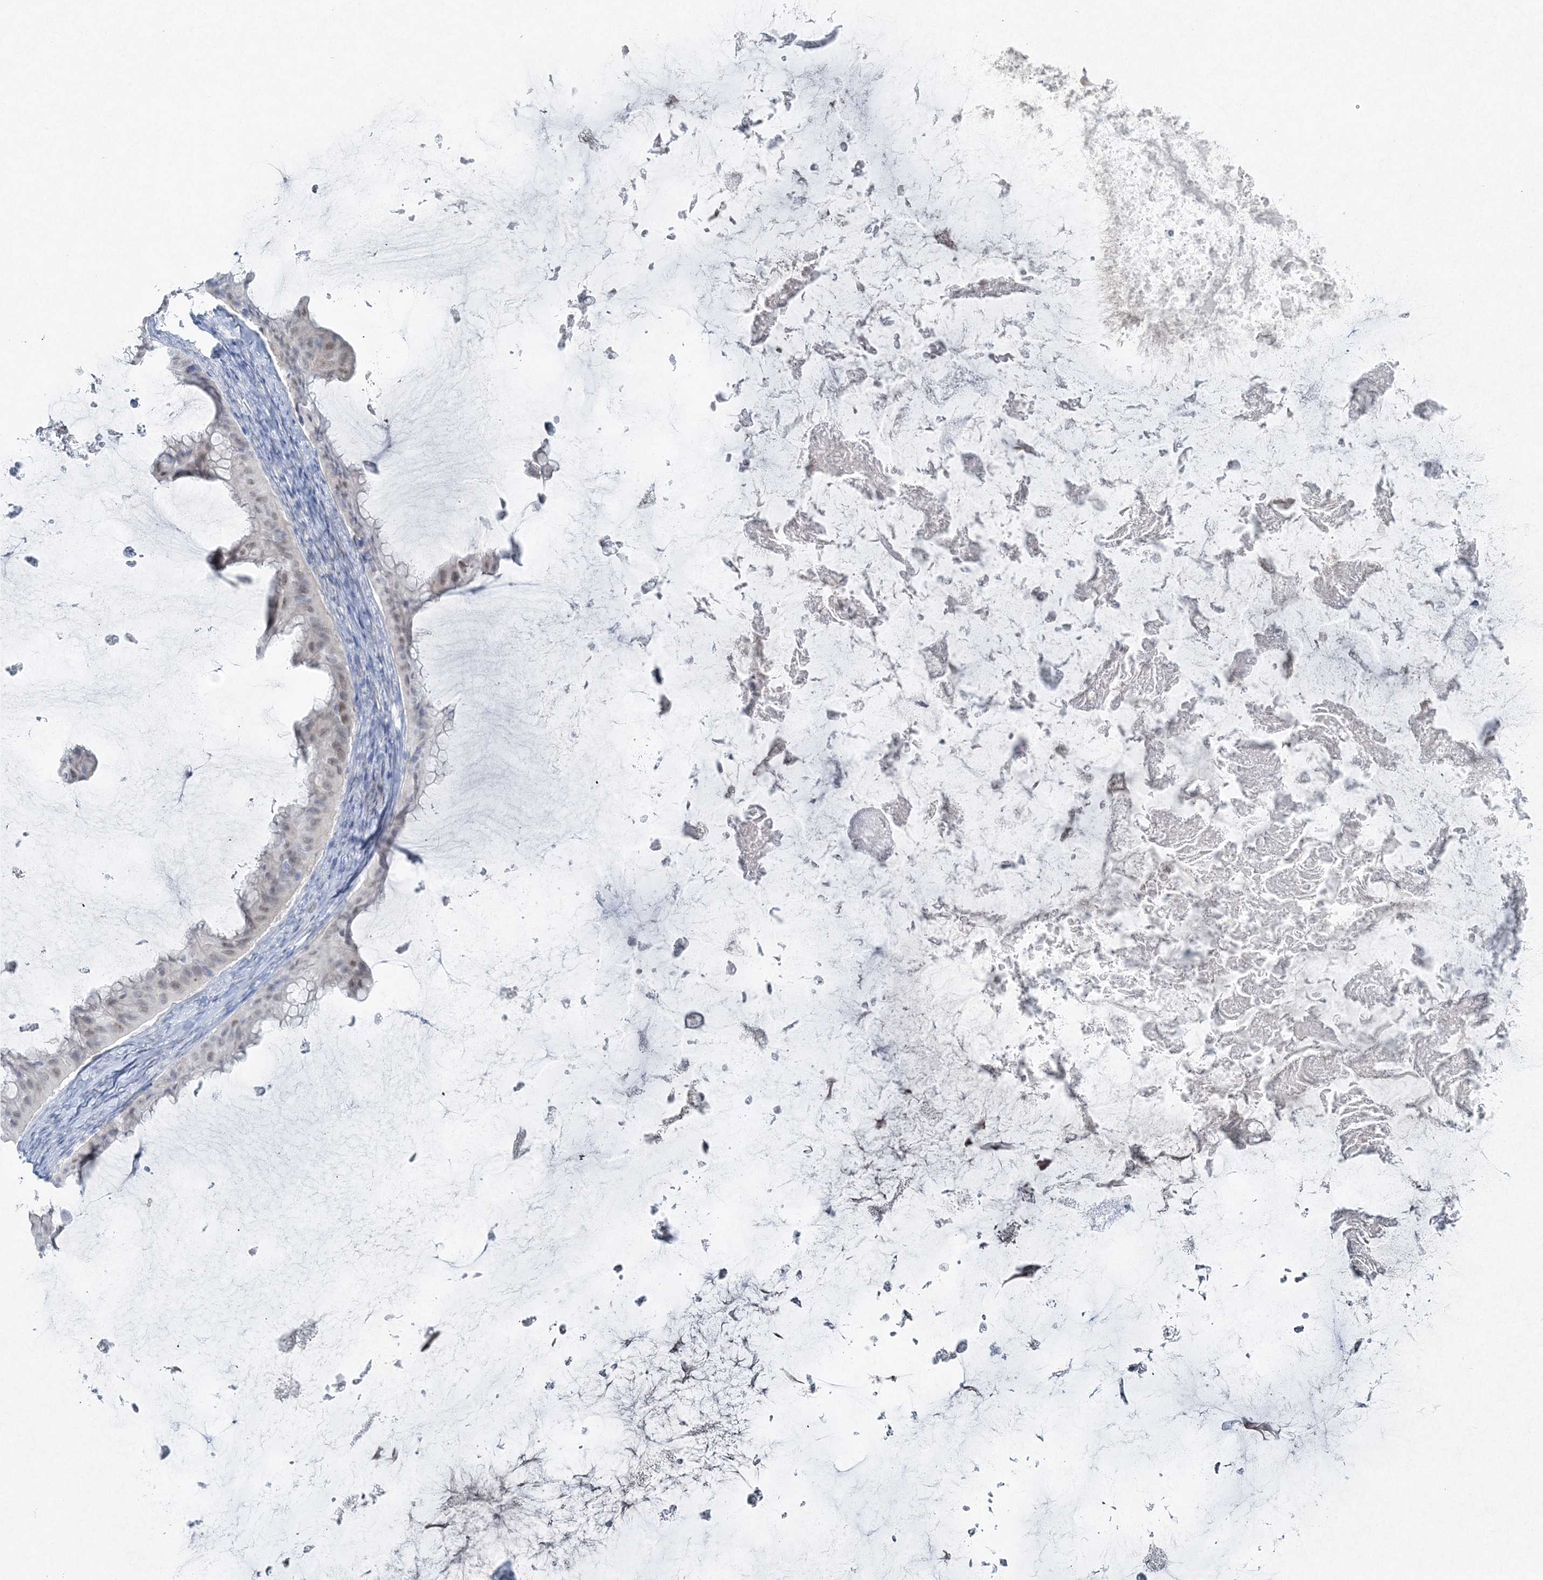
{"staining": {"intensity": "weak", "quantity": "<25%", "location": "nuclear"}, "tissue": "ovarian cancer", "cell_type": "Tumor cells", "image_type": "cancer", "snomed": [{"axis": "morphology", "description": "Cystadenocarcinoma, mucinous, NOS"}, {"axis": "topography", "description": "Ovary"}], "caption": "Tumor cells are negative for brown protein staining in ovarian cancer (mucinous cystadenocarcinoma). (DAB immunohistochemistry, high magnification).", "gene": "GCKR", "patient": {"sex": "female", "age": 61}}